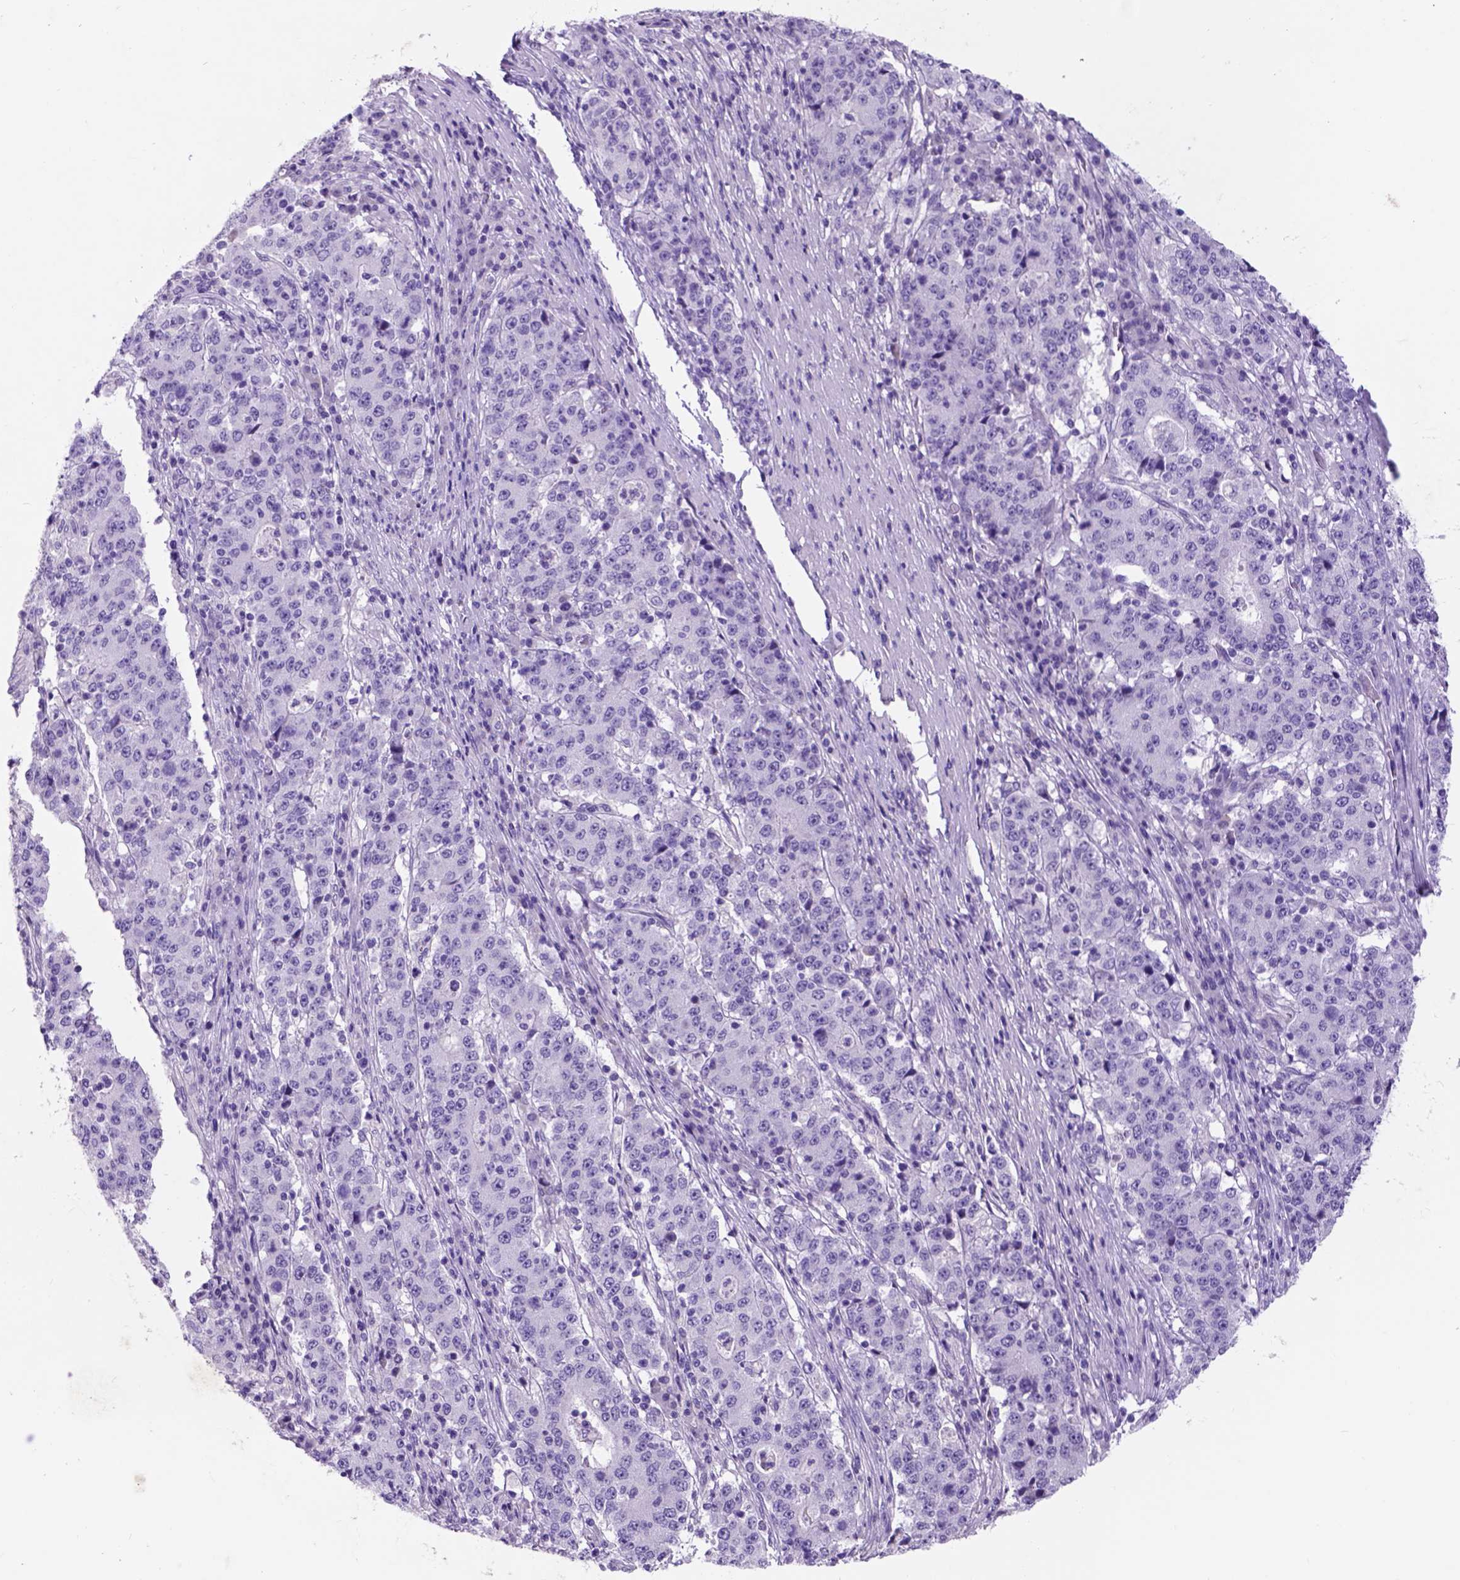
{"staining": {"intensity": "negative", "quantity": "none", "location": "none"}, "tissue": "stomach cancer", "cell_type": "Tumor cells", "image_type": "cancer", "snomed": [{"axis": "morphology", "description": "Adenocarcinoma, NOS"}, {"axis": "topography", "description": "Stomach"}], "caption": "Tumor cells show no significant protein positivity in adenocarcinoma (stomach). (Brightfield microscopy of DAB (3,3'-diaminobenzidine) IHC at high magnification).", "gene": "EGFR", "patient": {"sex": "male", "age": 59}}